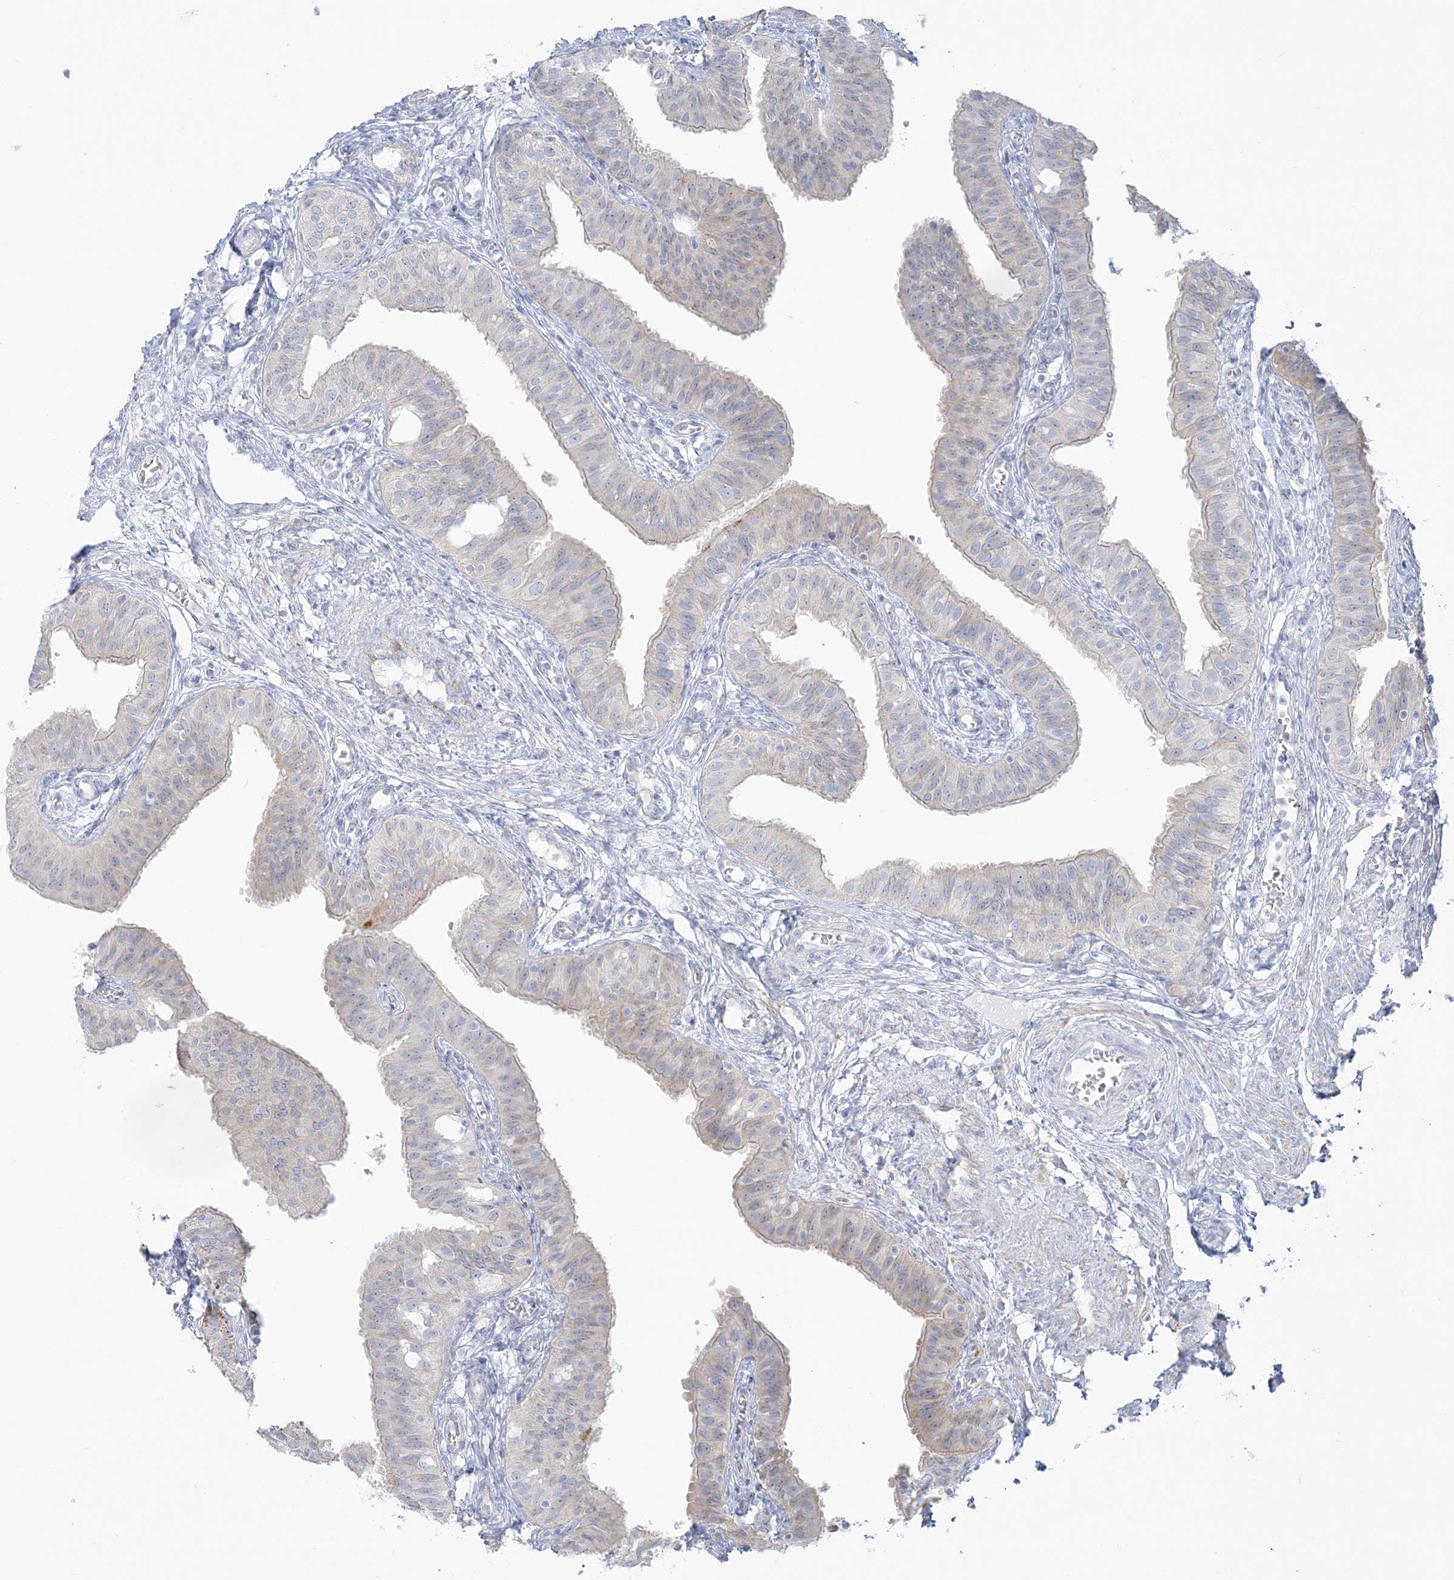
{"staining": {"intensity": "negative", "quantity": "none", "location": "none"}, "tissue": "fallopian tube", "cell_type": "Glandular cells", "image_type": "normal", "snomed": [{"axis": "morphology", "description": "Normal tissue, NOS"}, {"axis": "topography", "description": "Fallopian tube"}, {"axis": "topography", "description": "Ovary"}], "caption": "This is a micrograph of immunohistochemistry staining of normal fallopian tube, which shows no staining in glandular cells.", "gene": "ENSG00000288637", "patient": {"sex": "female", "age": 42}}